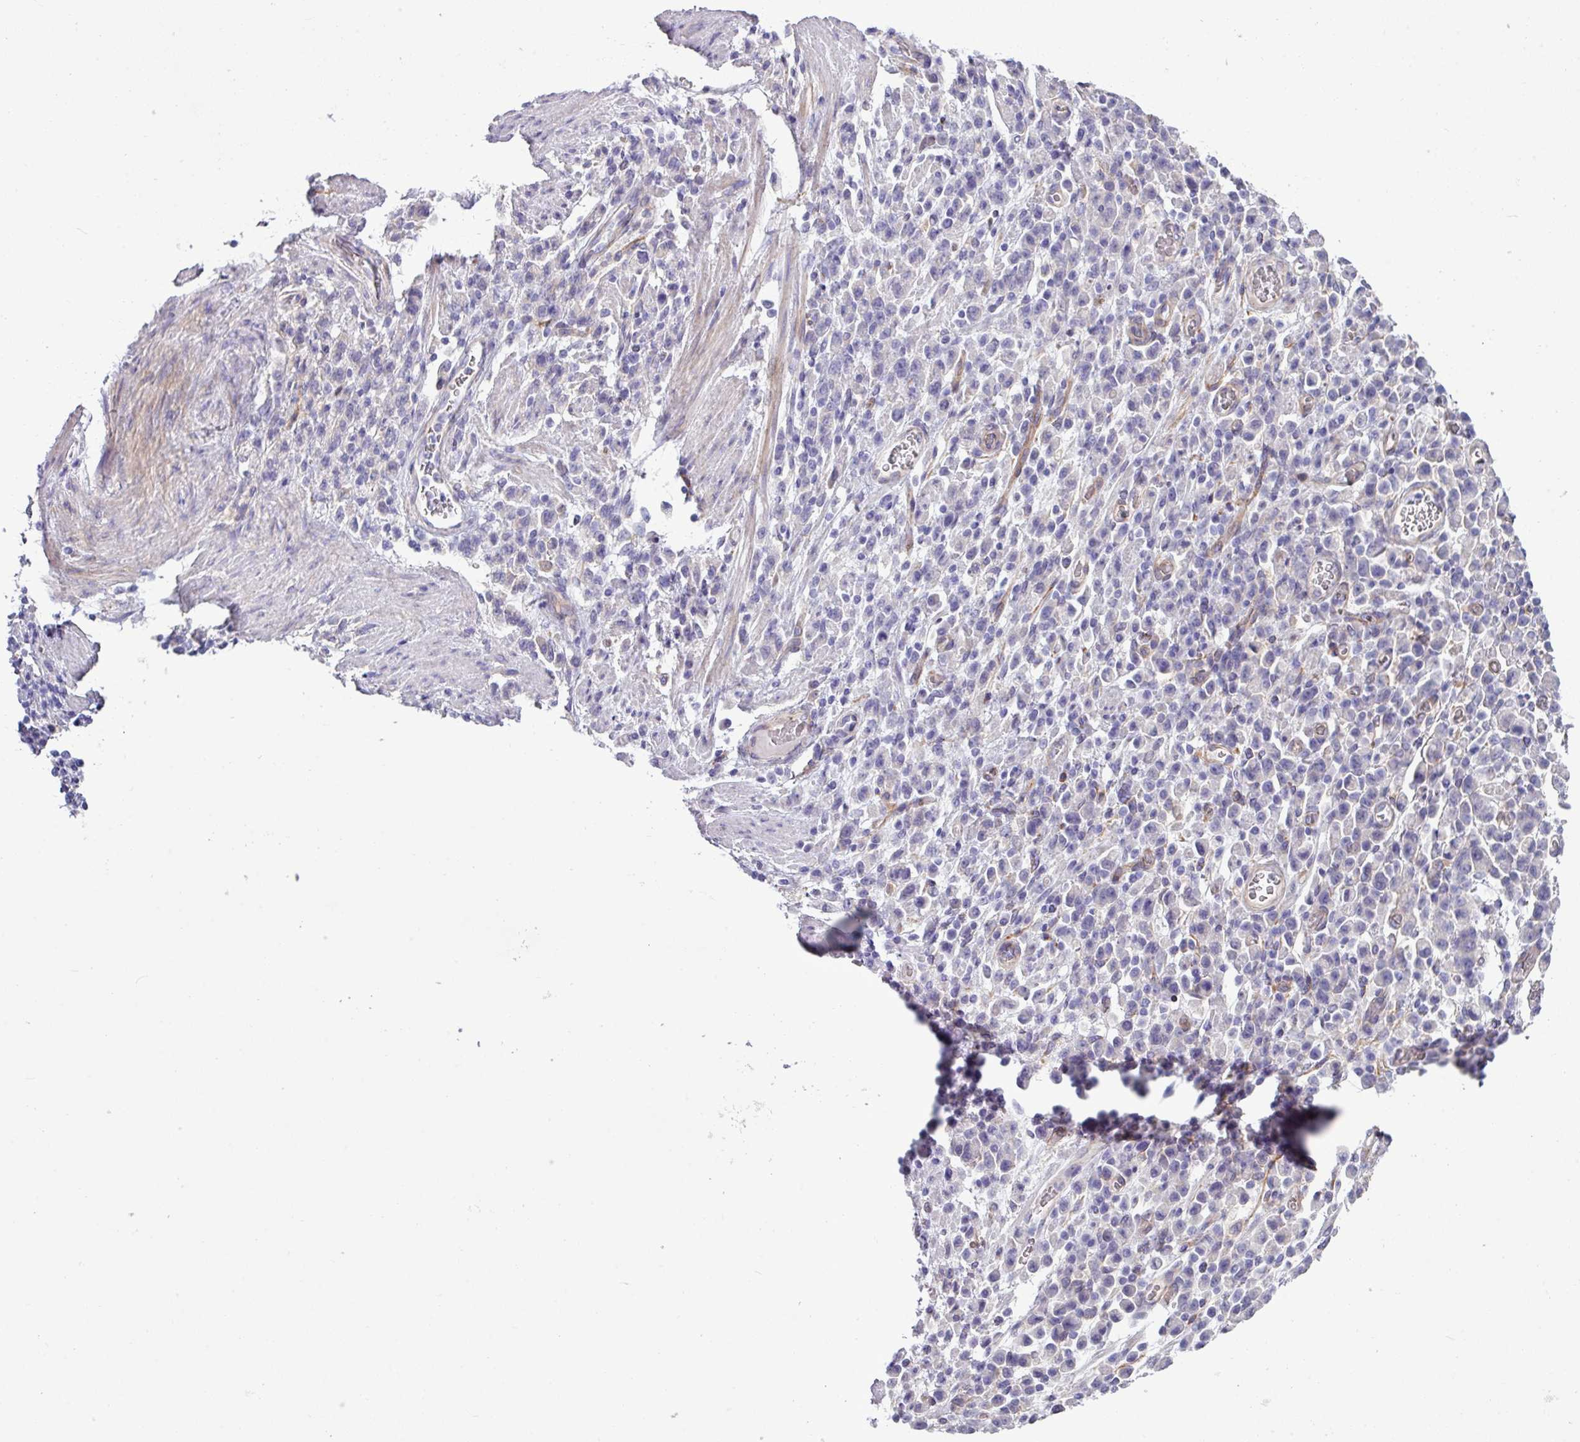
{"staining": {"intensity": "negative", "quantity": "none", "location": "none"}, "tissue": "stomach cancer", "cell_type": "Tumor cells", "image_type": "cancer", "snomed": [{"axis": "morphology", "description": "Adenocarcinoma, NOS"}, {"axis": "topography", "description": "Stomach"}], "caption": "The IHC histopathology image has no significant expression in tumor cells of stomach adenocarcinoma tissue.", "gene": "KIRREL3", "patient": {"sex": "male", "age": 77}}